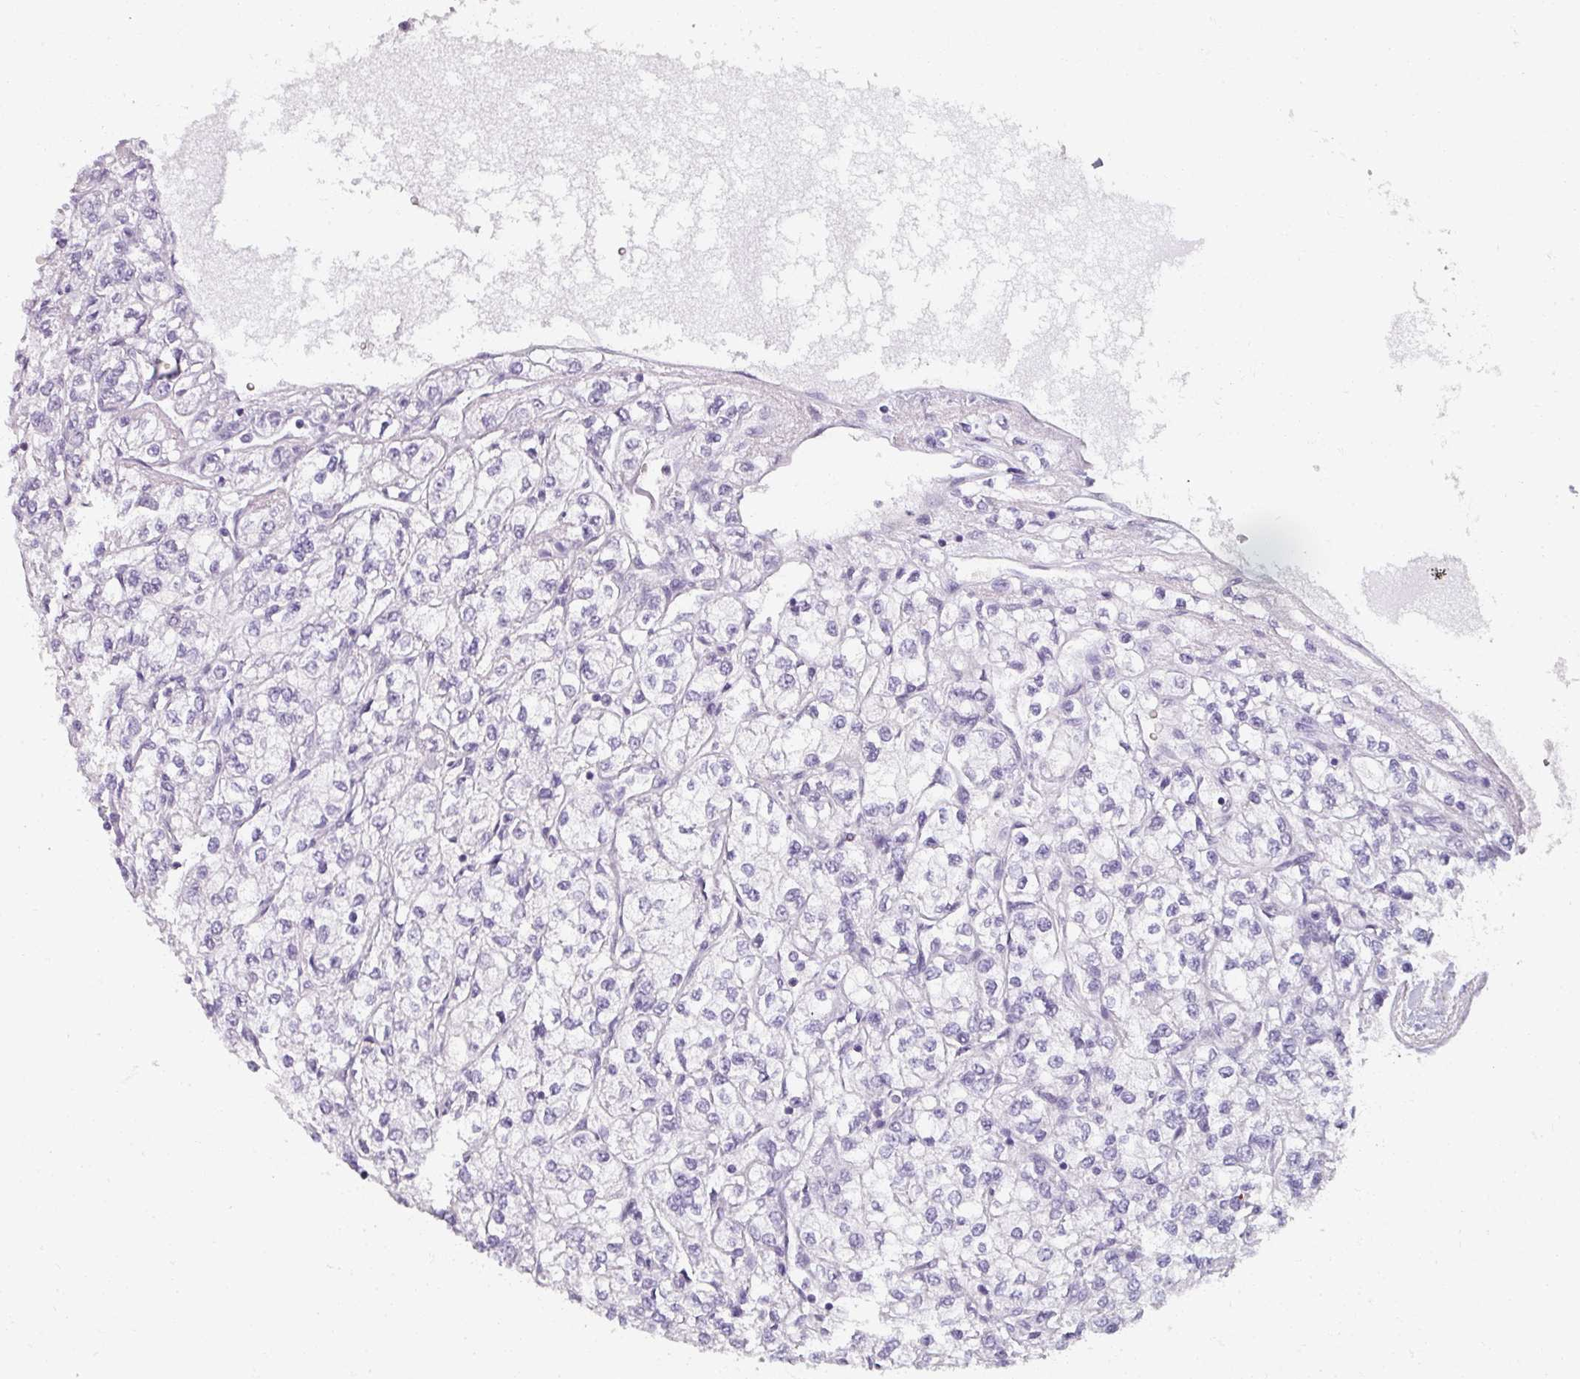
{"staining": {"intensity": "negative", "quantity": "none", "location": "none"}, "tissue": "renal cancer", "cell_type": "Tumor cells", "image_type": "cancer", "snomed": [{"axis": "morphology", "description": "Adenocarcinoma, NOS"}, {"axis": "topography", "description": "Kidney"}], "caption": "DAB immunohistochemical staining of renal adenocarcinoma displays no significant positivity in tumor cells.", "gene": "REG3G", "patient": {"sex": "male", "age": 80}}